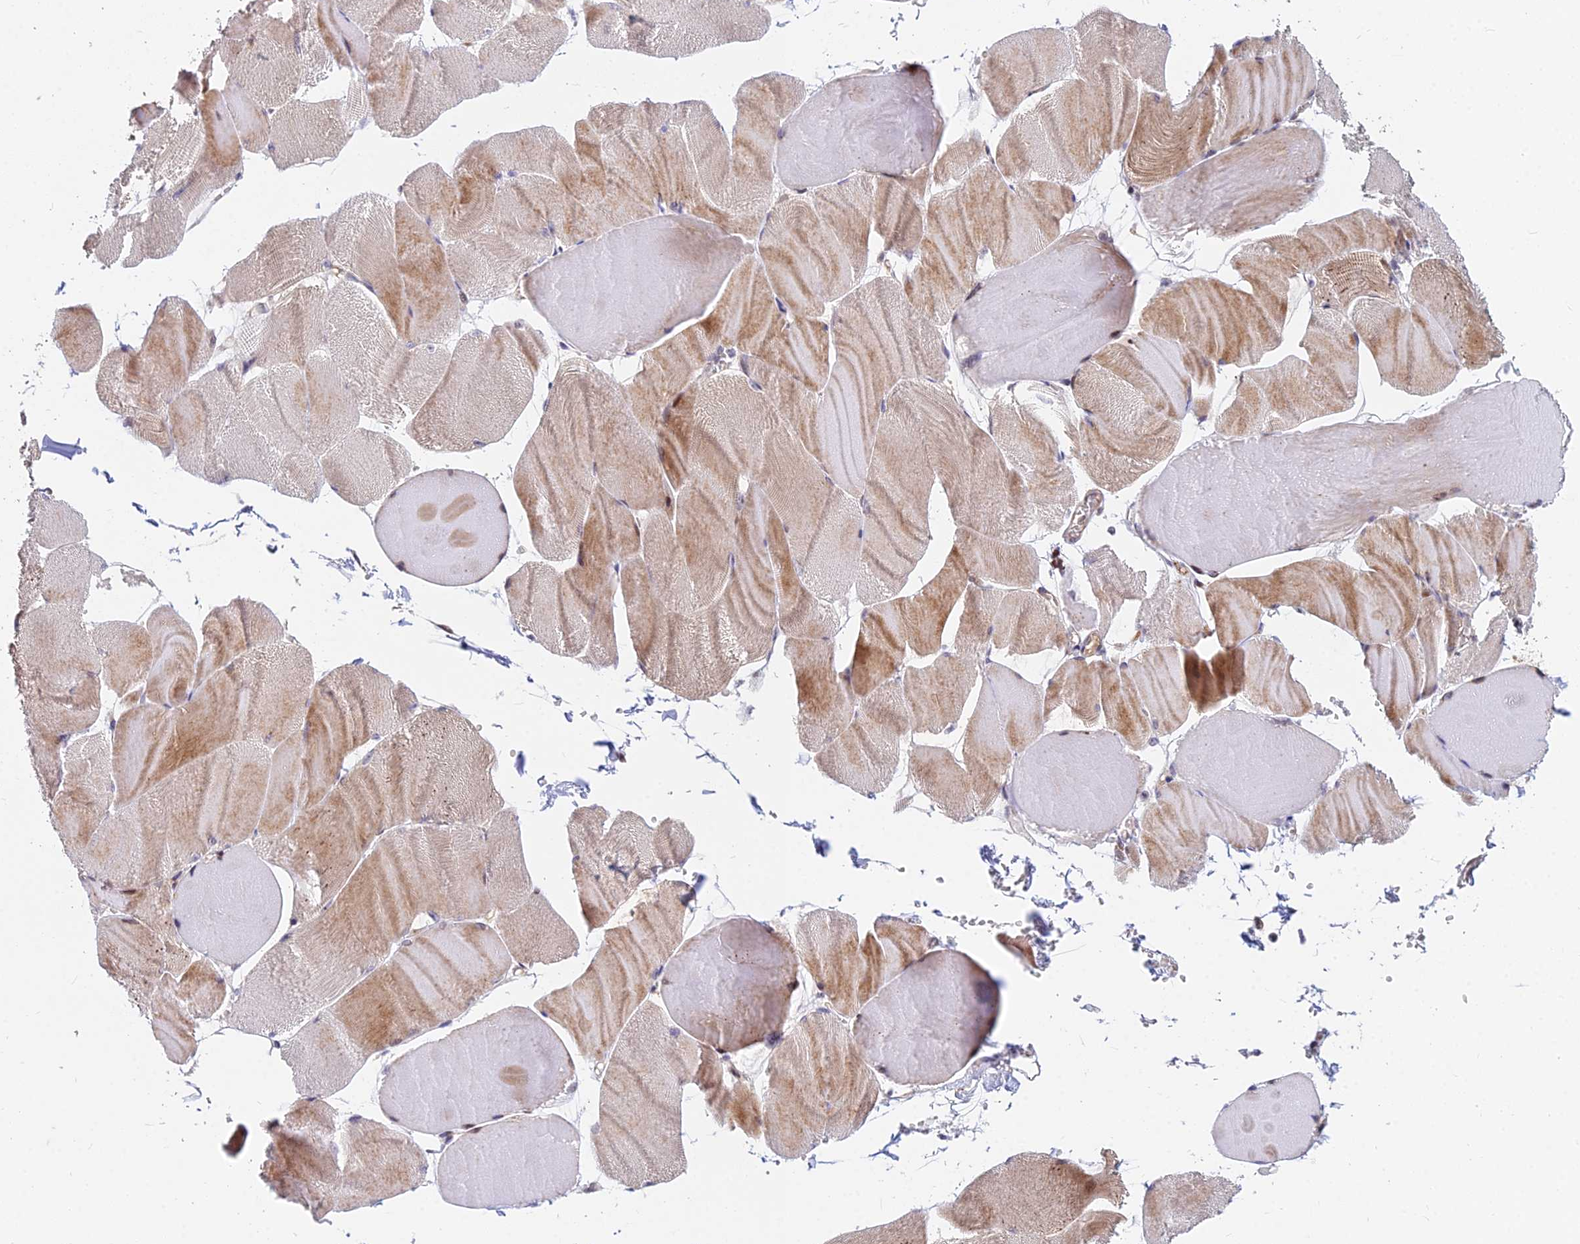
{"staining": {"intensity": "moderate", "quantity": "25%-75%", "location": "cytoplasmic/membranous"}, "tissue": "skeletal muscle", "cell_type": "Myocytes", "image_type": "normal", "snomed": [{"axis": "morphology", "description": "Normal tissue, NOS"}, {"axis": "morphology", "description": "Basal cell carcinoma"}, {"axis": "topography", "description": "Skeletal muscle"}], "caption": "A high-resolution micrograph shows IHC staining of benign skeletal muscle, which demonstrates moderate cytoplasmic/membranous positivity in about 25%-75% of myocytes. (DAB (3,3'-diaminobenzidine) IHC, brown staining for protein, blue staining for nuclei).", "gene": "CCT6A", "patient": {"sex": "female", "age": 64}}